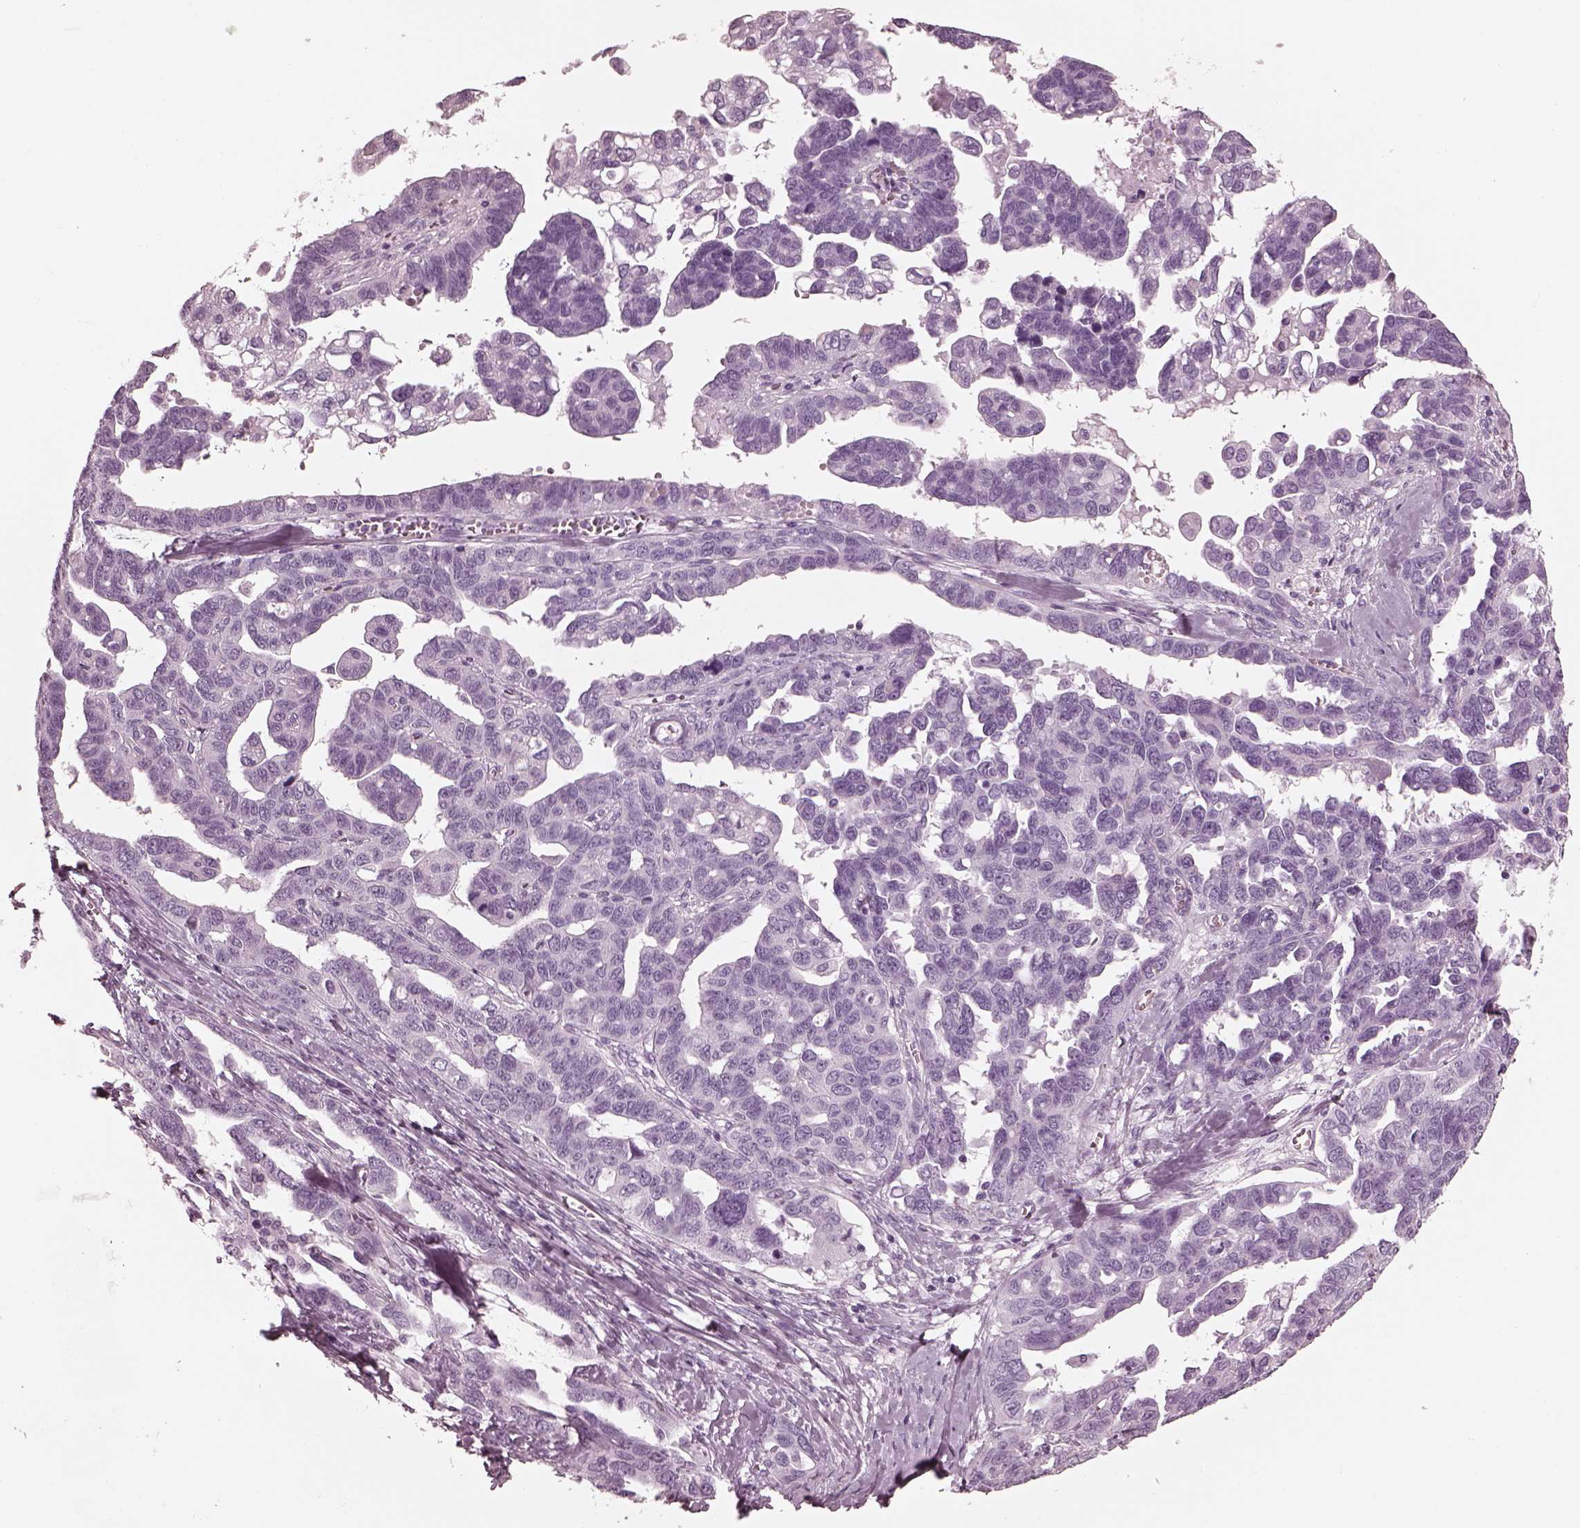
{"staining": {"intensity": "negative", "quantity": "none", "location": "none"}, "tissue": "ovarian cancer", "cell_type": "Tumor cells", "image_type": "cancer", "snomed": [{"axis": "morphology", "description": "Cystadenocarcinoma, serous, NOS"}, {"axis": "topography", "description": "Ovary"}], "caption": "Immunohistochemistry of human ovarian serous cystadenocarcinoma demonstrates no expression in tumor cells.", "gene": "FABP9", "patient": {"sex": "female", "age": 69}}